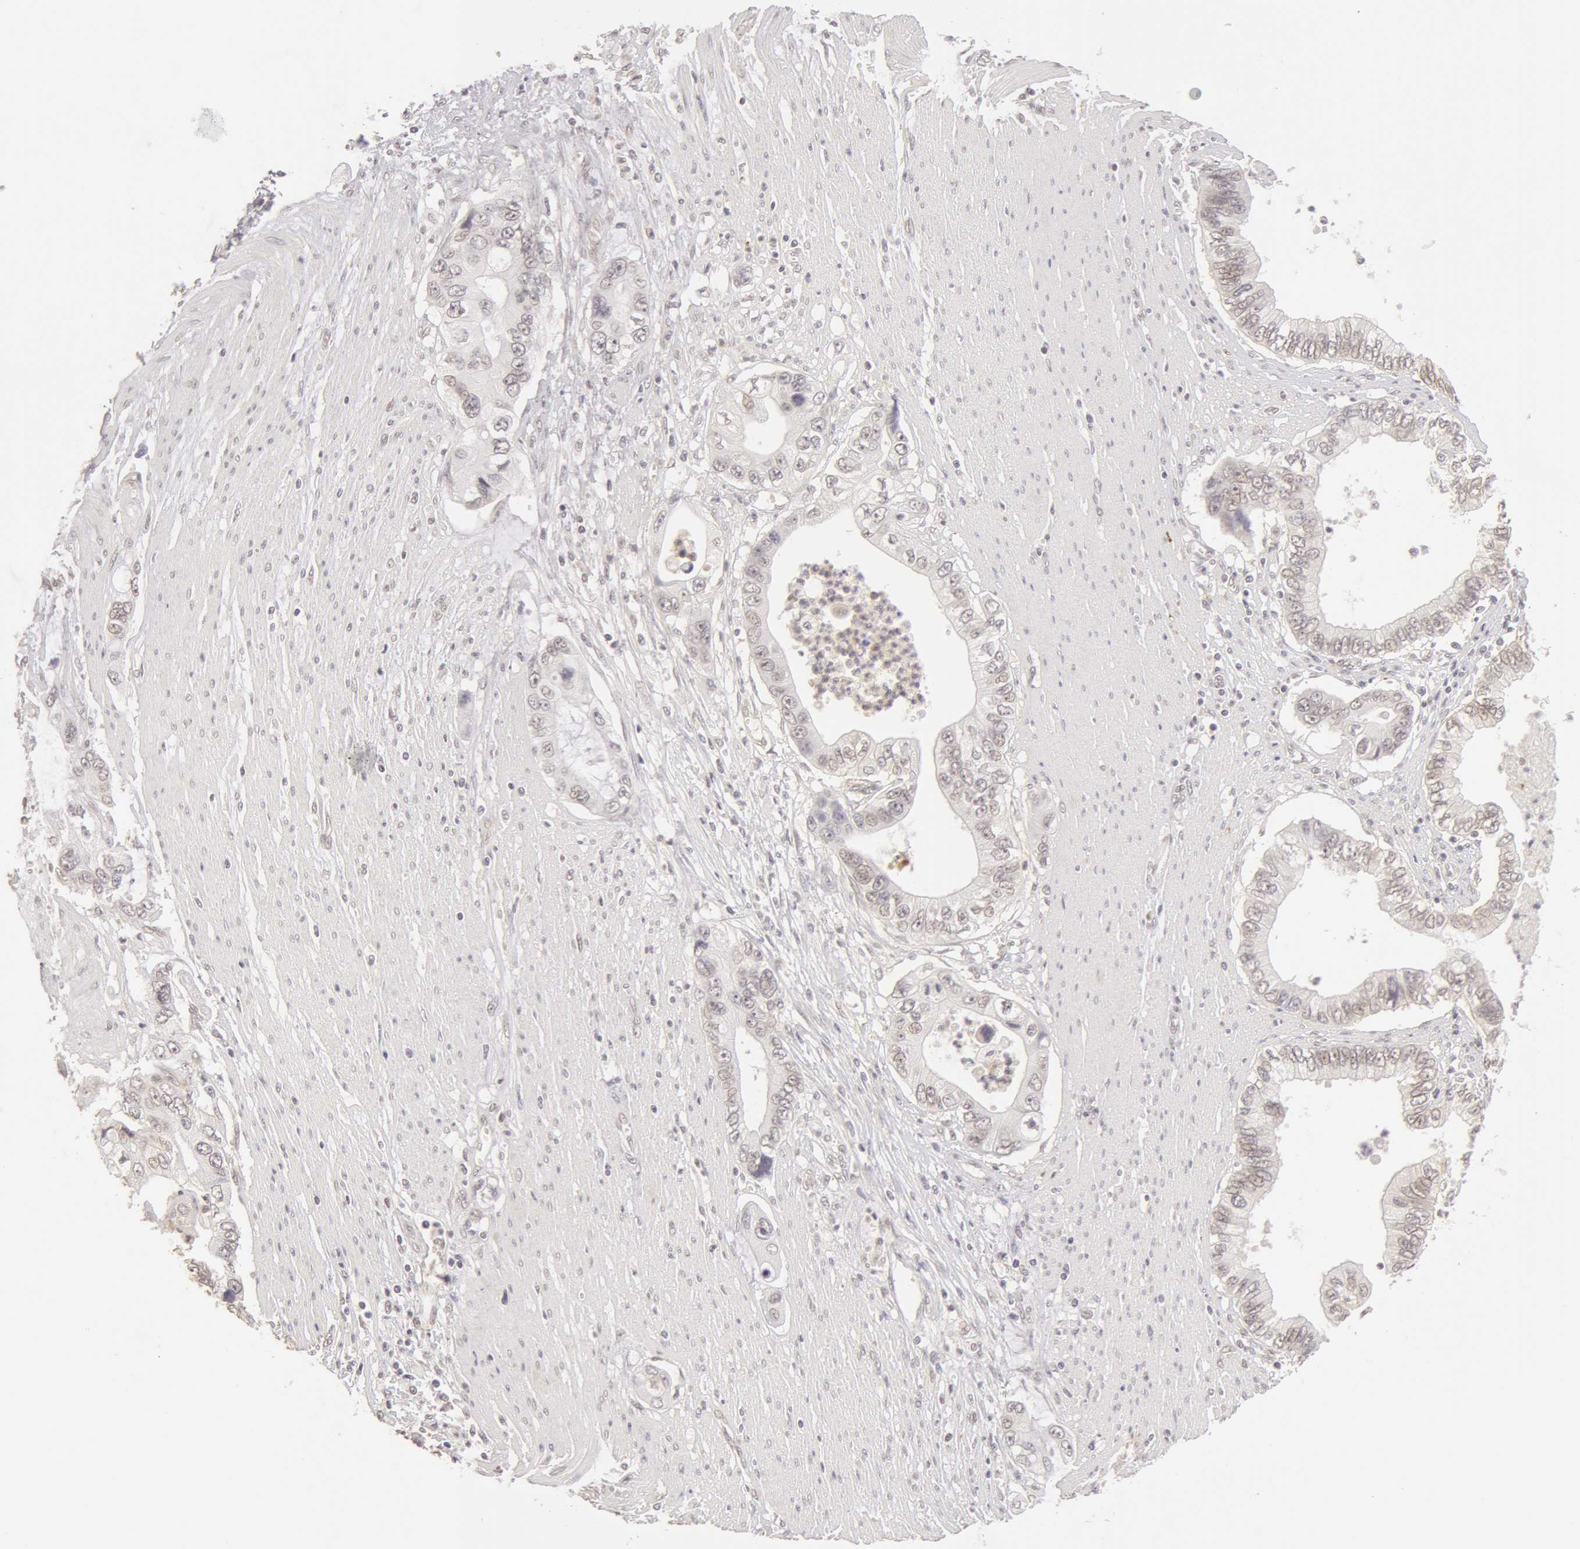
{"staining": {"intensity": "negative", "quantity": "none", "location": "none"}, "tissue": "pancreatic cancer", "cell_type": "Tumor cells", "image_type": "cancer", "snomed": [{"axis": "morphology", "description": "Adenocarcinoma, NOS"}, {"axis": "topography", "description": "Pancreas"}, {"axis": "topography", "description": "Stomach, upper"}], "caption": "A micrograph of human pancreatic cancer is negative for staining in tumor cells.", "gene": "ADAM10", "patient": {"sex": "male", "age": 77}}